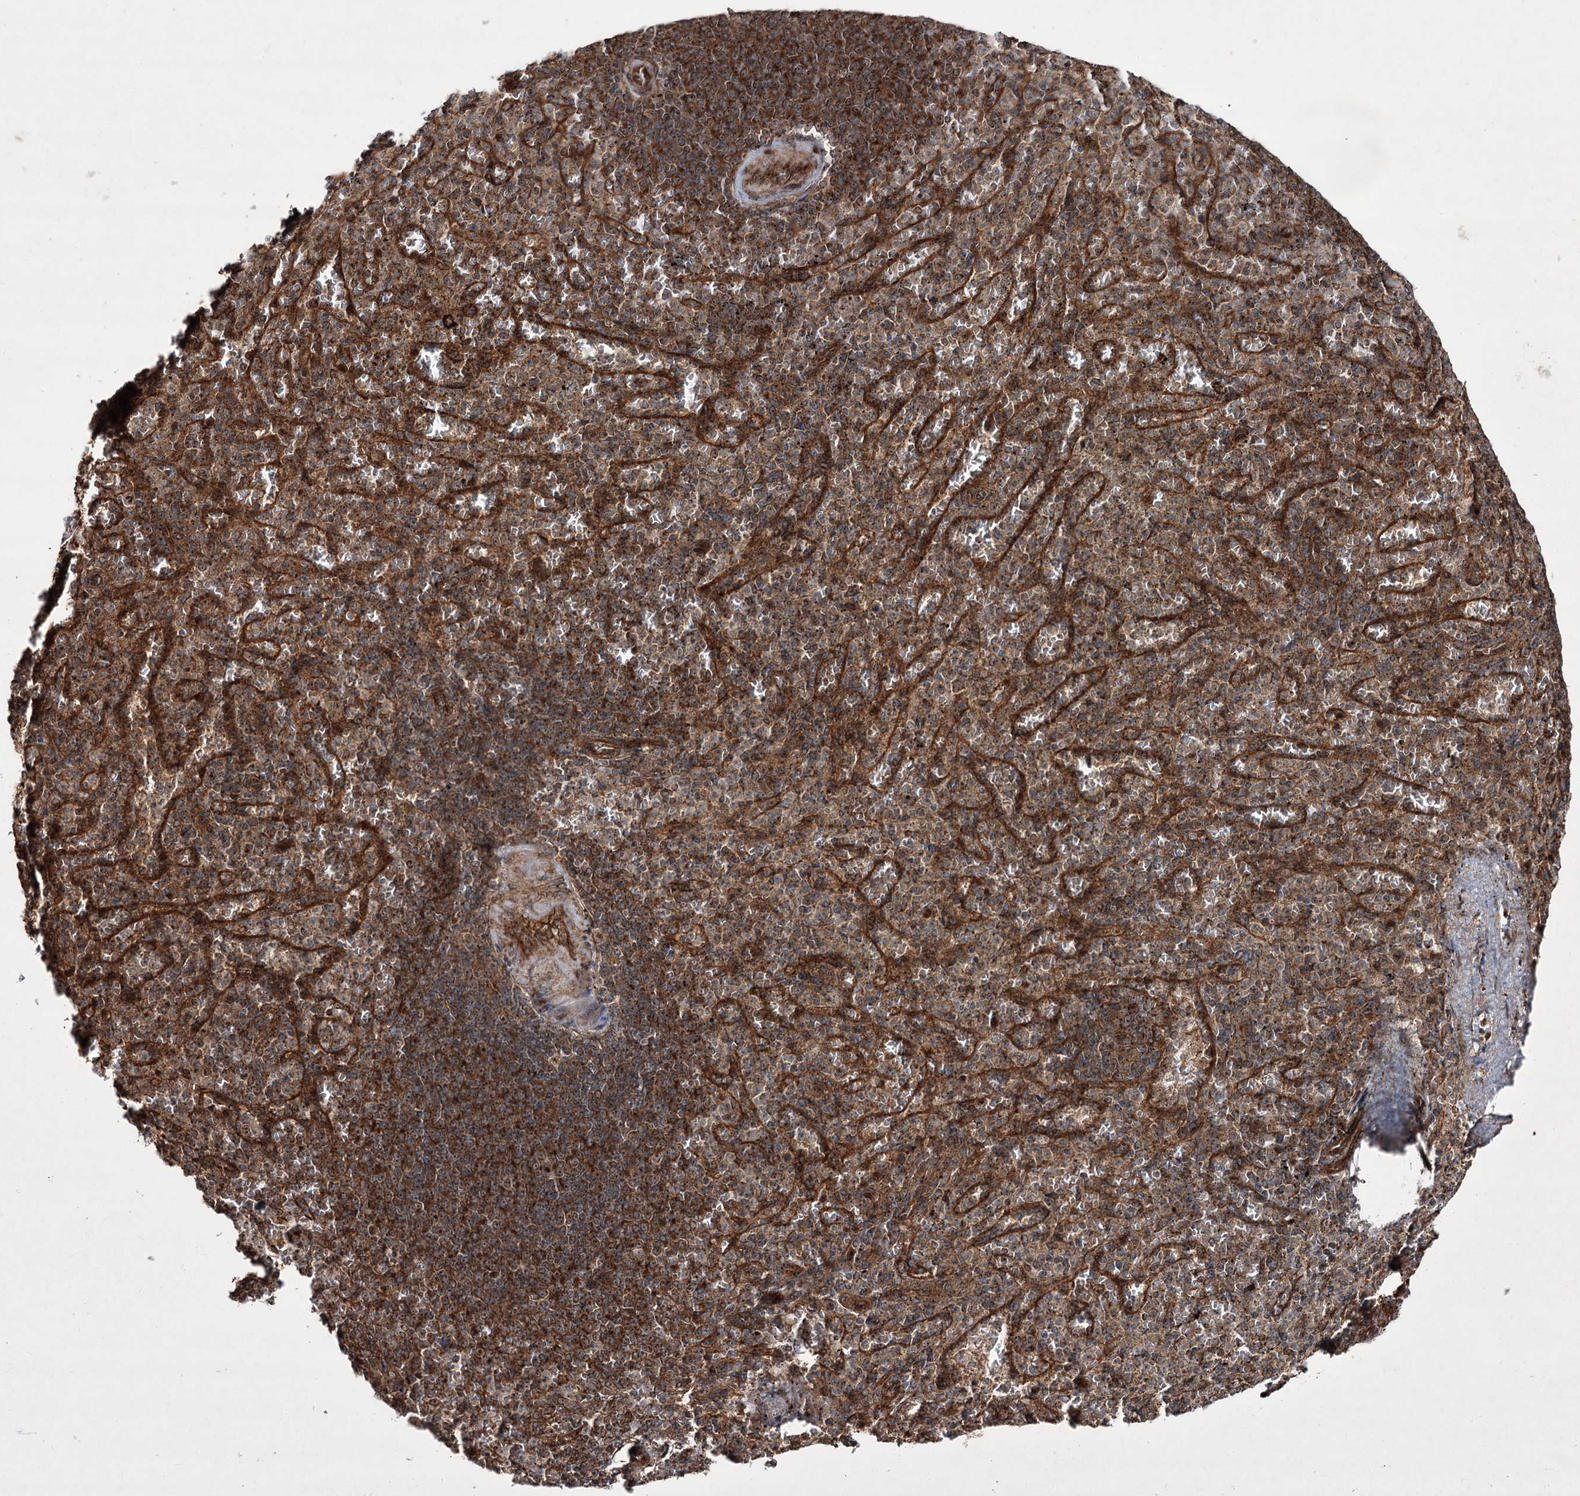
{"staining": {"intensity": "moderate", "quantity": "25%-75%", "location": "cytoplasmic/membranous,nuclear"}, "tissue": "spleen", "cell_type": "Cells in red pulp", "image_type": "normal", "snomed": [{"axis": "morphology", "description": "Normal tissue, NOS"}, {"axis": "topography", "description": "Spleen"}], "caption": "Immunohistochemistry (DAB) staining of benign human spleen displays moderate cytoplasmic/membranous,nuclear protein expression in about 25%-75% of cells in red pulp.", "gene": "SERINC5", "patient": {"sex": "female", "age": 74}}